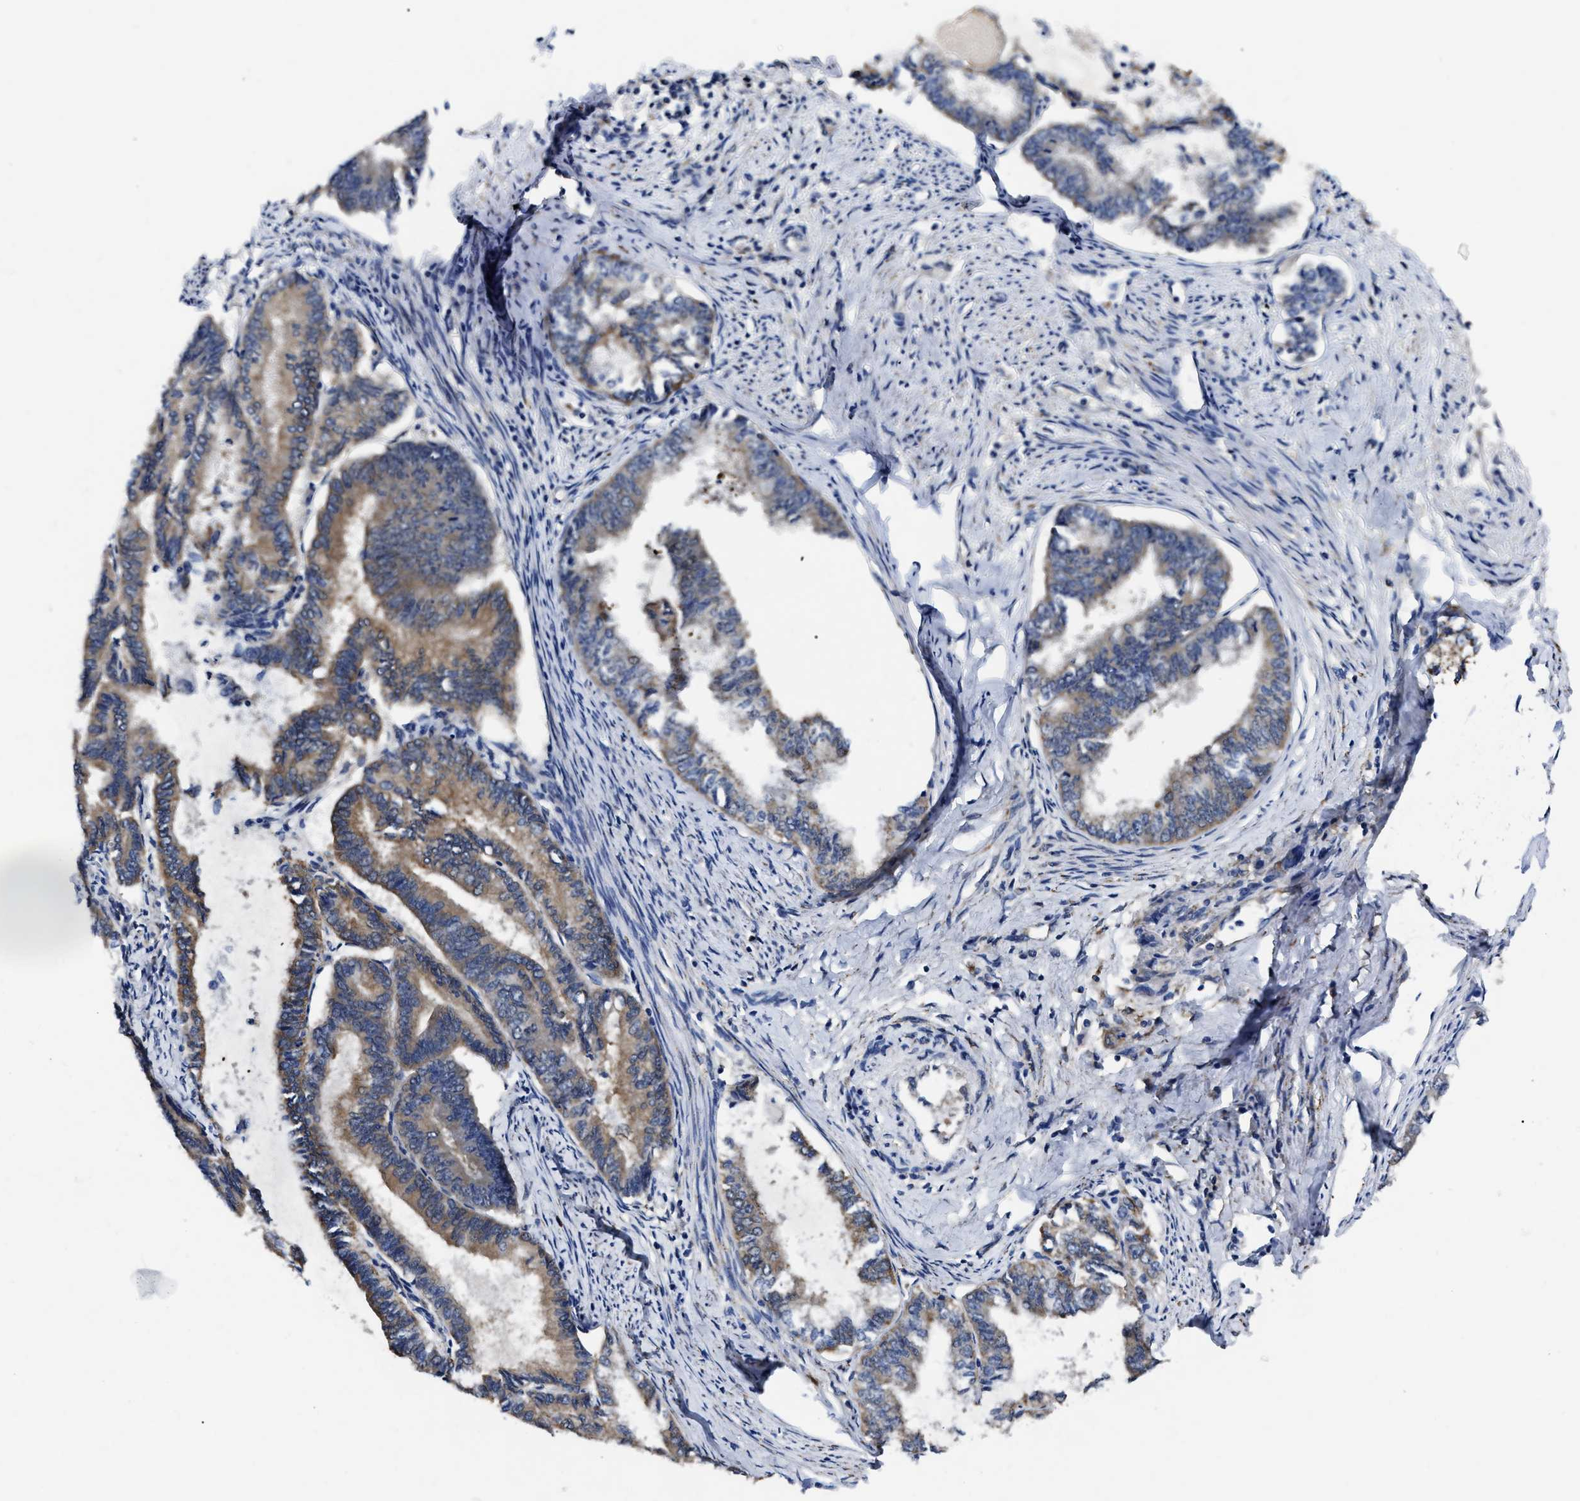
{"staining": {"intensity": "moderate", "quantity": ">75%", "location": "cytoplasmic/membranous"}, "tissue": "endometrial cancer", "cell_type": "Tumor cells", "image_type": "cancer", "snomed": [{"axis": "morphology", "description": "Adenocarcinoma, NOS"}, {"axis": "topography", "description": "Endometrium"}], "caption": "The immunohistochemical stain highlights moderate cytoplasmic/membranous expression in tumor cells of endometrial cancer tissue.", "gene": "GET4", "patient": {"sex": "female", "age": 86}}